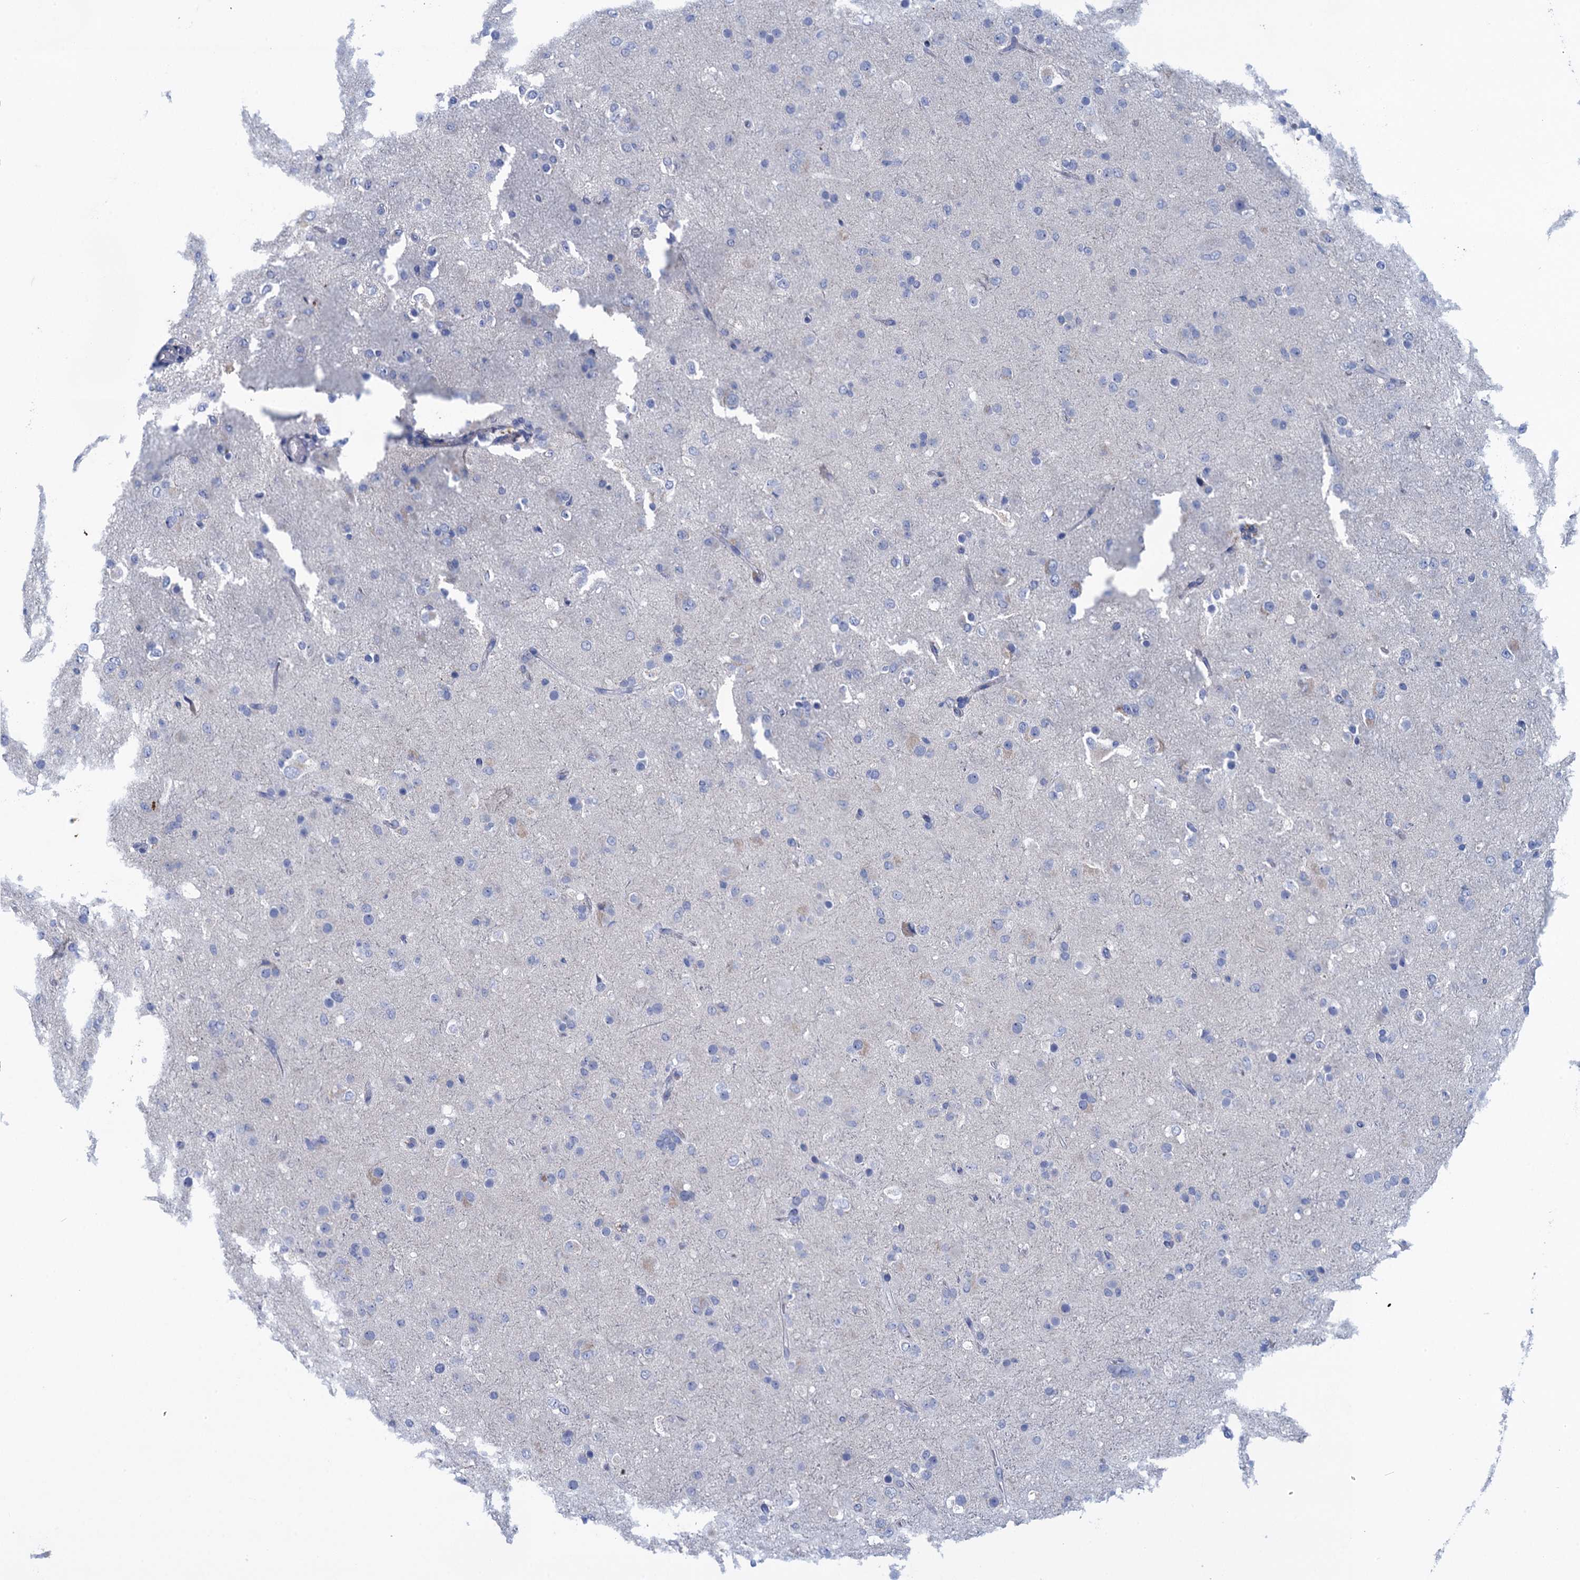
{"staining": {"intensity": "negative", "quantity": "none", "location": "none"}, "tissue": "glioma", "cell_type": "Tumor cells", "image_type": "cancer", "snomed": [{"axis": "morphology", "description": "Glioma, malignant, Low grade"}, {"axis": "topography", "description": "Brain"}], "caption": "Tumor cells are negative for protein expression in human glioma. (Brightfield microscopy of DAB (3,3'-diaminobenzidine) IHC at high magnification).", "gene": "SCEL", "patient": {"sex": "male", "age": 65}}